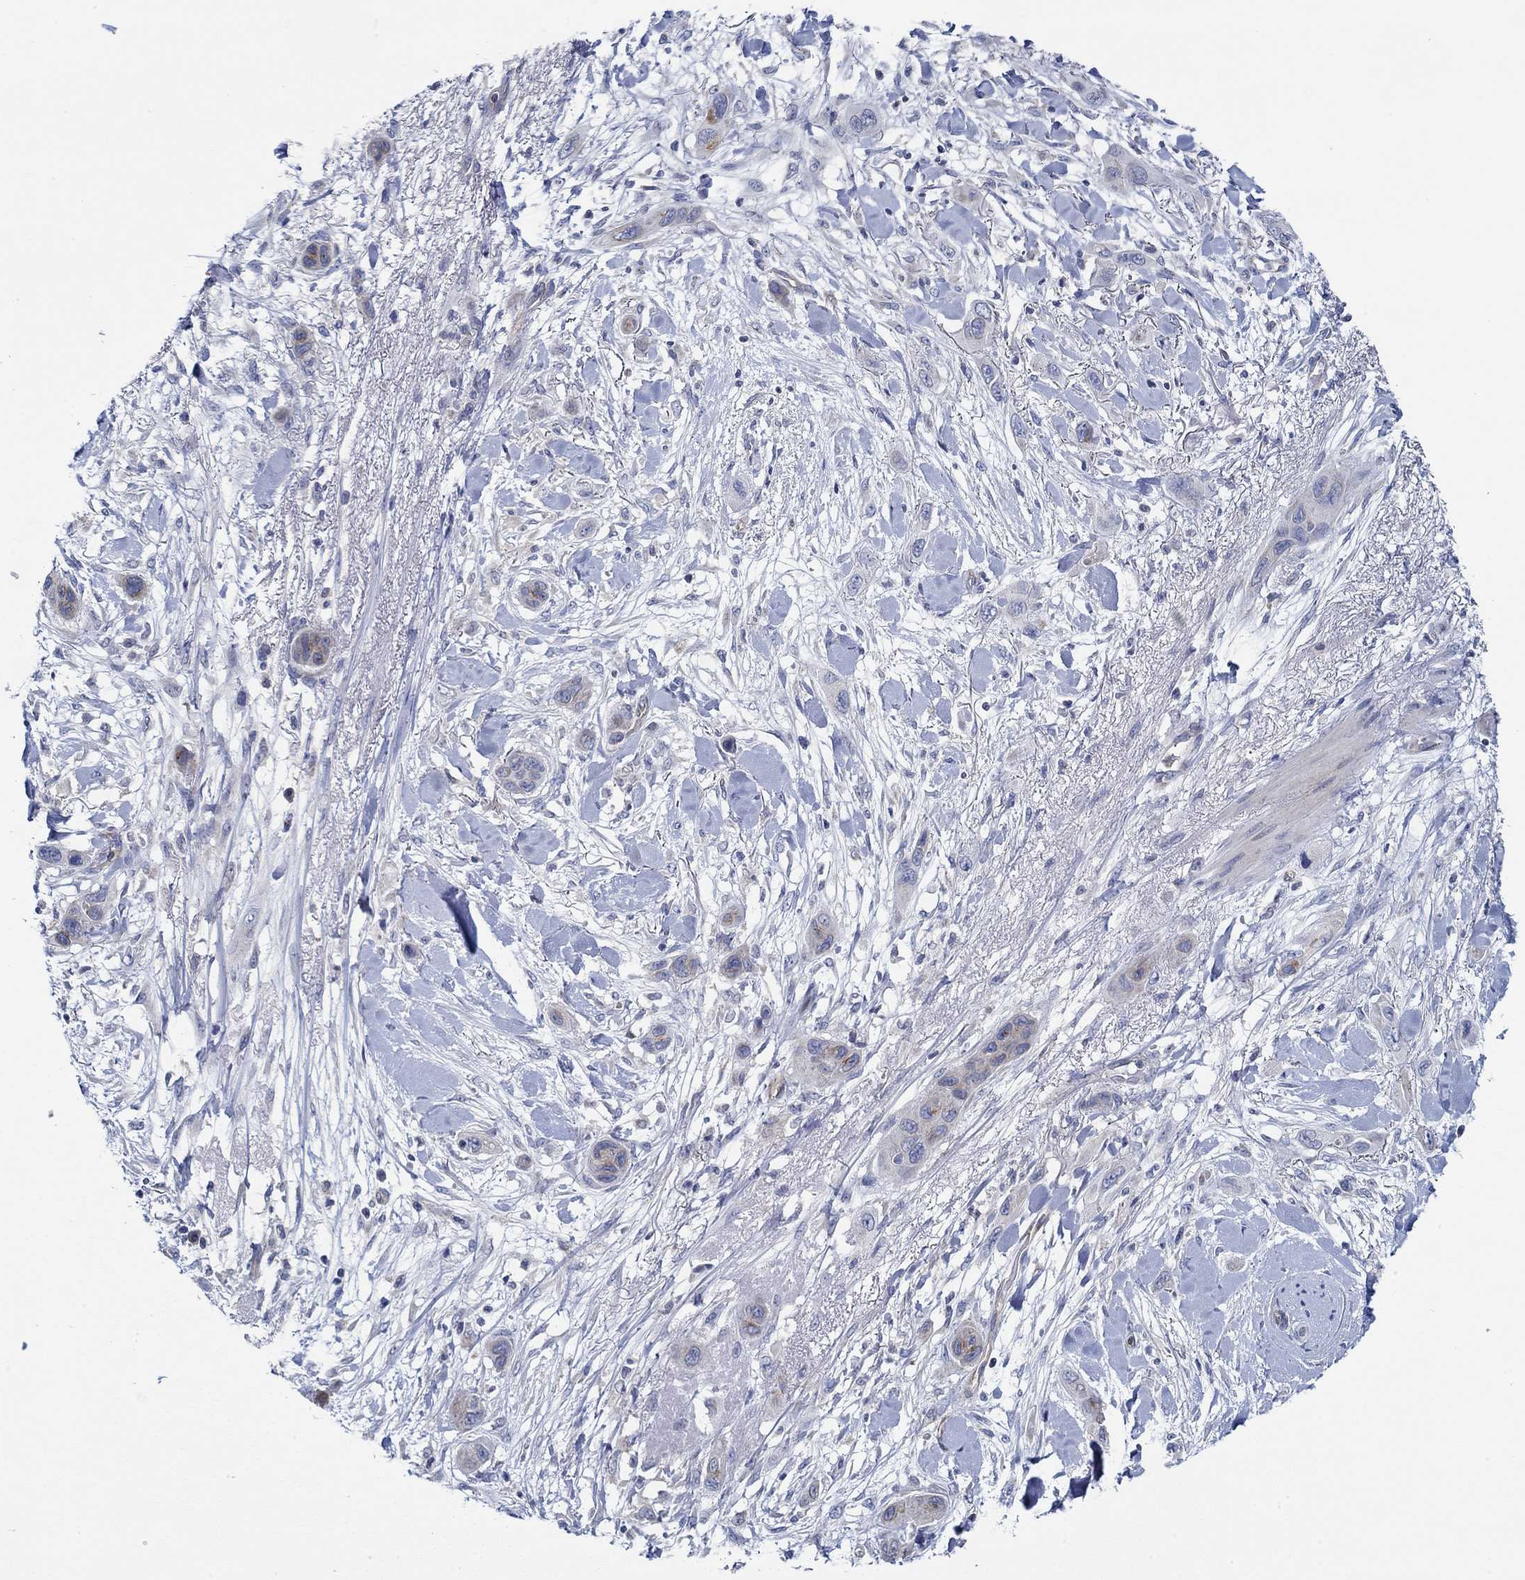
{"staining": {"intensity": "negative", "quantity": "none", "location": "none"}, "tissue": "skin cancer", "cell_type": "Tumor cells", "image_type": "cancer", "snomed": [{"axis": "morphology", "description": "Squamous cell carcinoma, NOS"}, {"axis": "topography", "description": "Skin"}], "caption": "High power microscopy photomicrograph of an IHC photomicrograph of skin squamous cell carcinoma, revealing no significant staining in tumor cells. (DAB (3,3'-diaminobenzidine) immunohistochemistry, high magnification).", "gene": "CFAP61", "patient": {"sex": "male", "age": 79}}